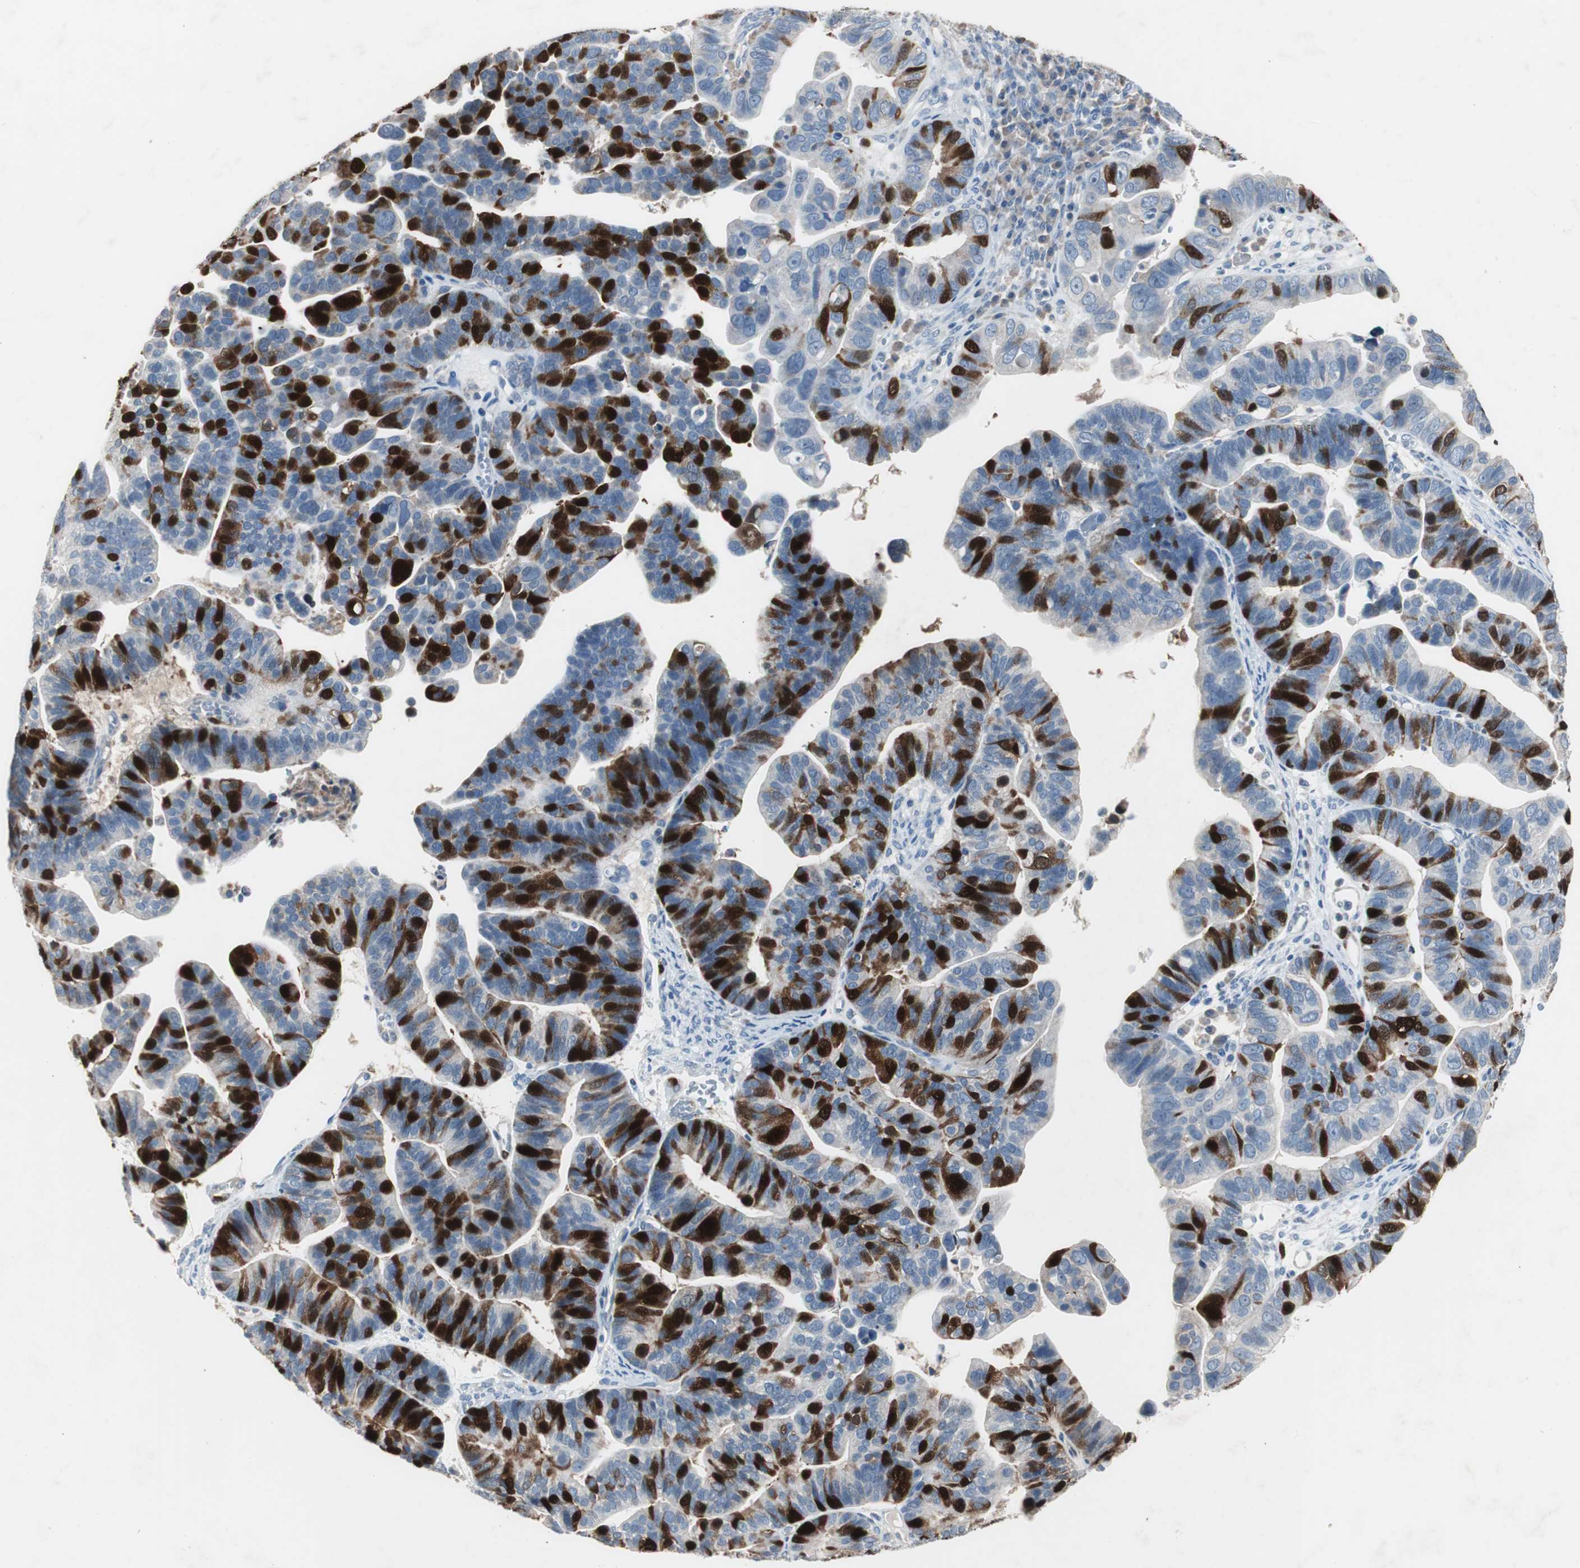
{"staining": {"intensity": "strong", "quantity": "25%-75%", "location": "cytoplasmic/membranous"}, "tissue": "ovarian cancer", "cell_type": "Tumor cells", "image_type": "cancer", "snomed": [{"axis": "morphology", "description": "Cystadenocarcinoma, serous, NOS"}, {"axis": "topography", "description": "Ovary"}], "caption": "The immunohistochemical stain labels strong cytoplasmic/membranous staining in tumor cells of ovarian cancer tissue. Using DAB (brown) and hematoxylin (blue) stains, captured at high magnification using brightfield microscopy.", "gene": "TK1", "patient": {"sex": "female", "age": 56}}